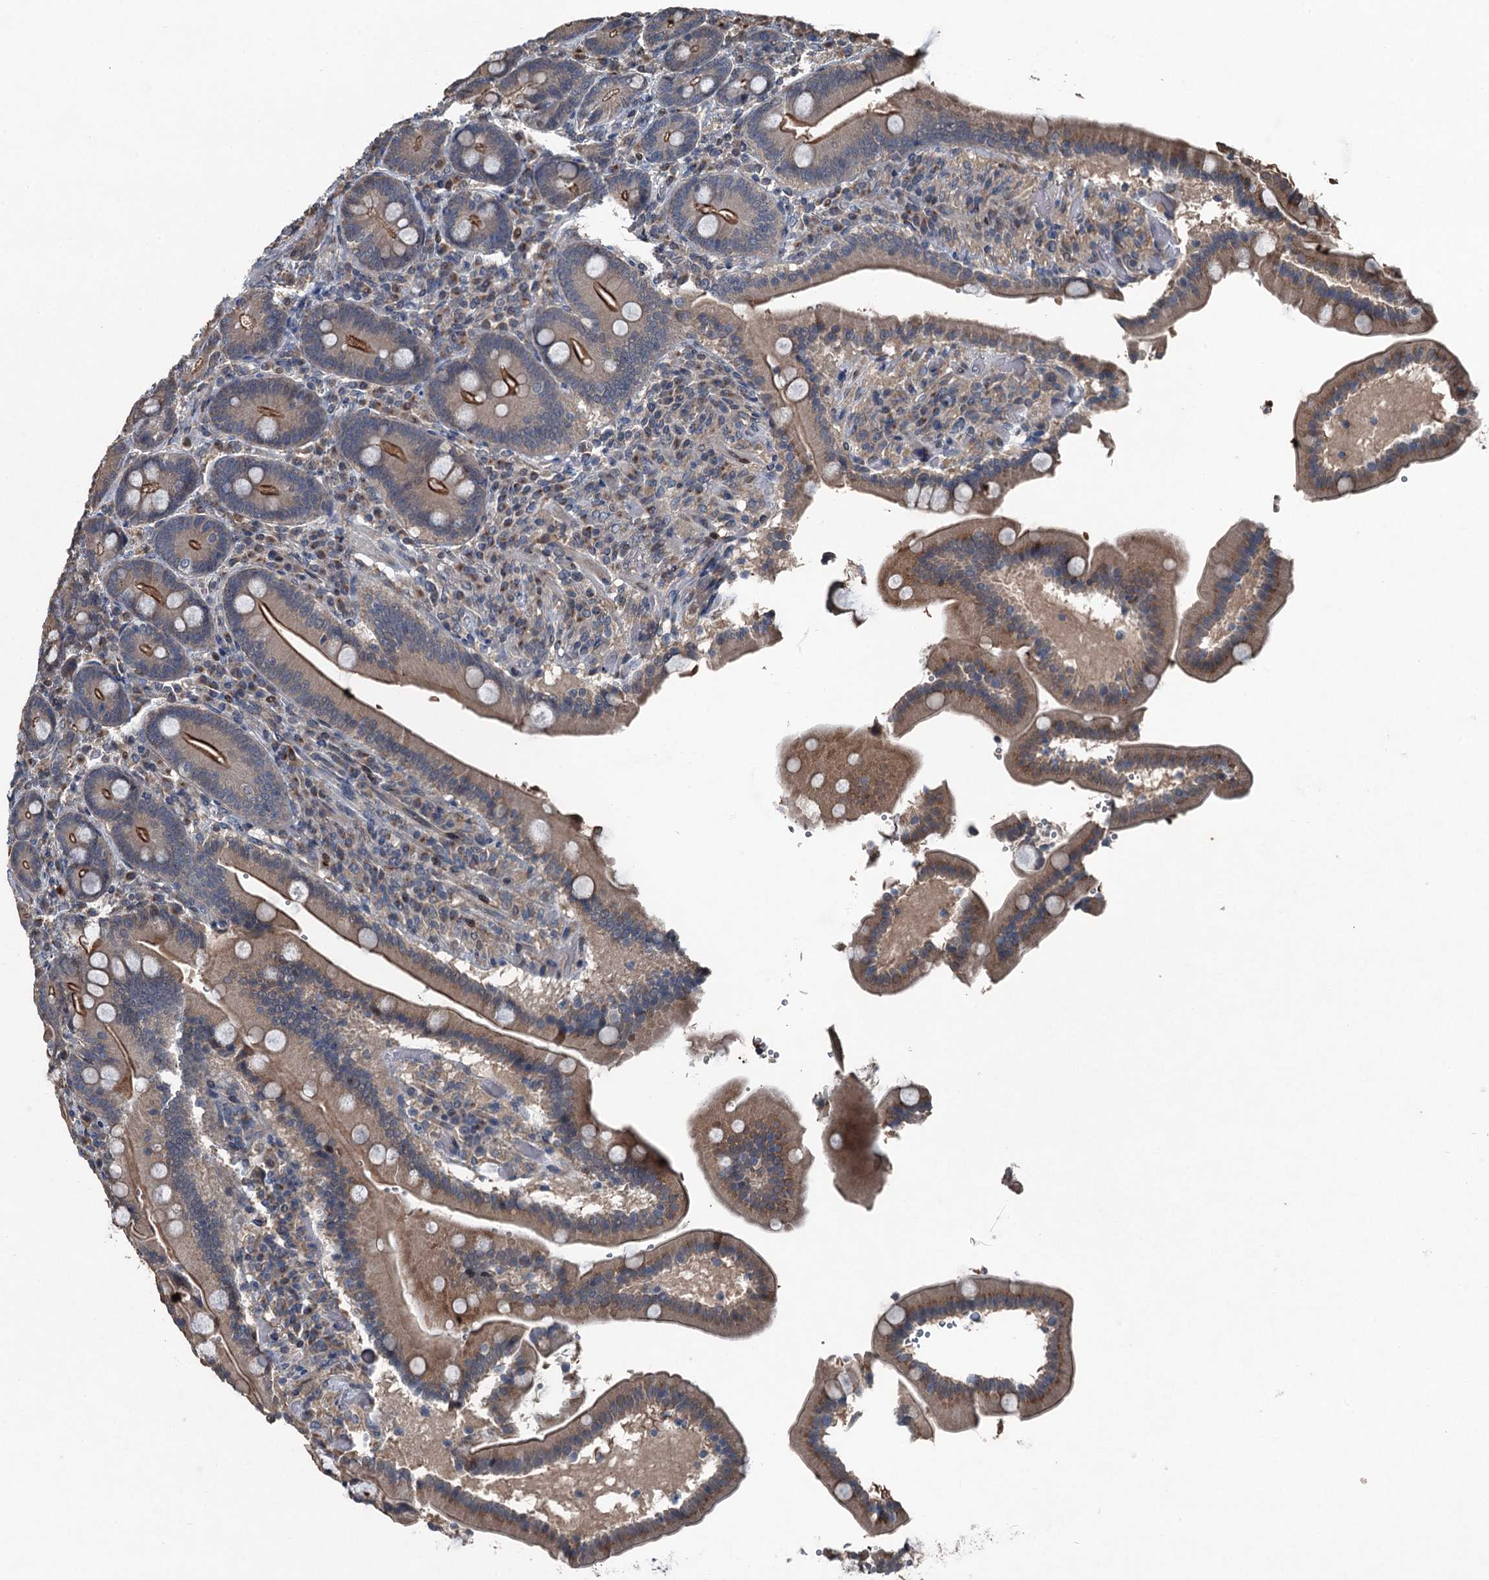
{"staining": {"intensity": "moderate", "quantity": "25%-75%", "location": "cytoplasmic/membranous"}, "tissue": "duodenum", "cell_type": "Glandular cells", "image_type": "normal", "snomed": [{"axis": "morphology", "description": "Normal tissue, NOS"}, {"axis": "topography", "description": "Duodenum"}], "caption": "Glandular cells demonstrate medium levels of moderate cytoplasmic/membranous staining in approximately 25%-75% of cells in benign duodenum.", "gene": "NAA60", "patient": {"sex": "female", "age": 62}}